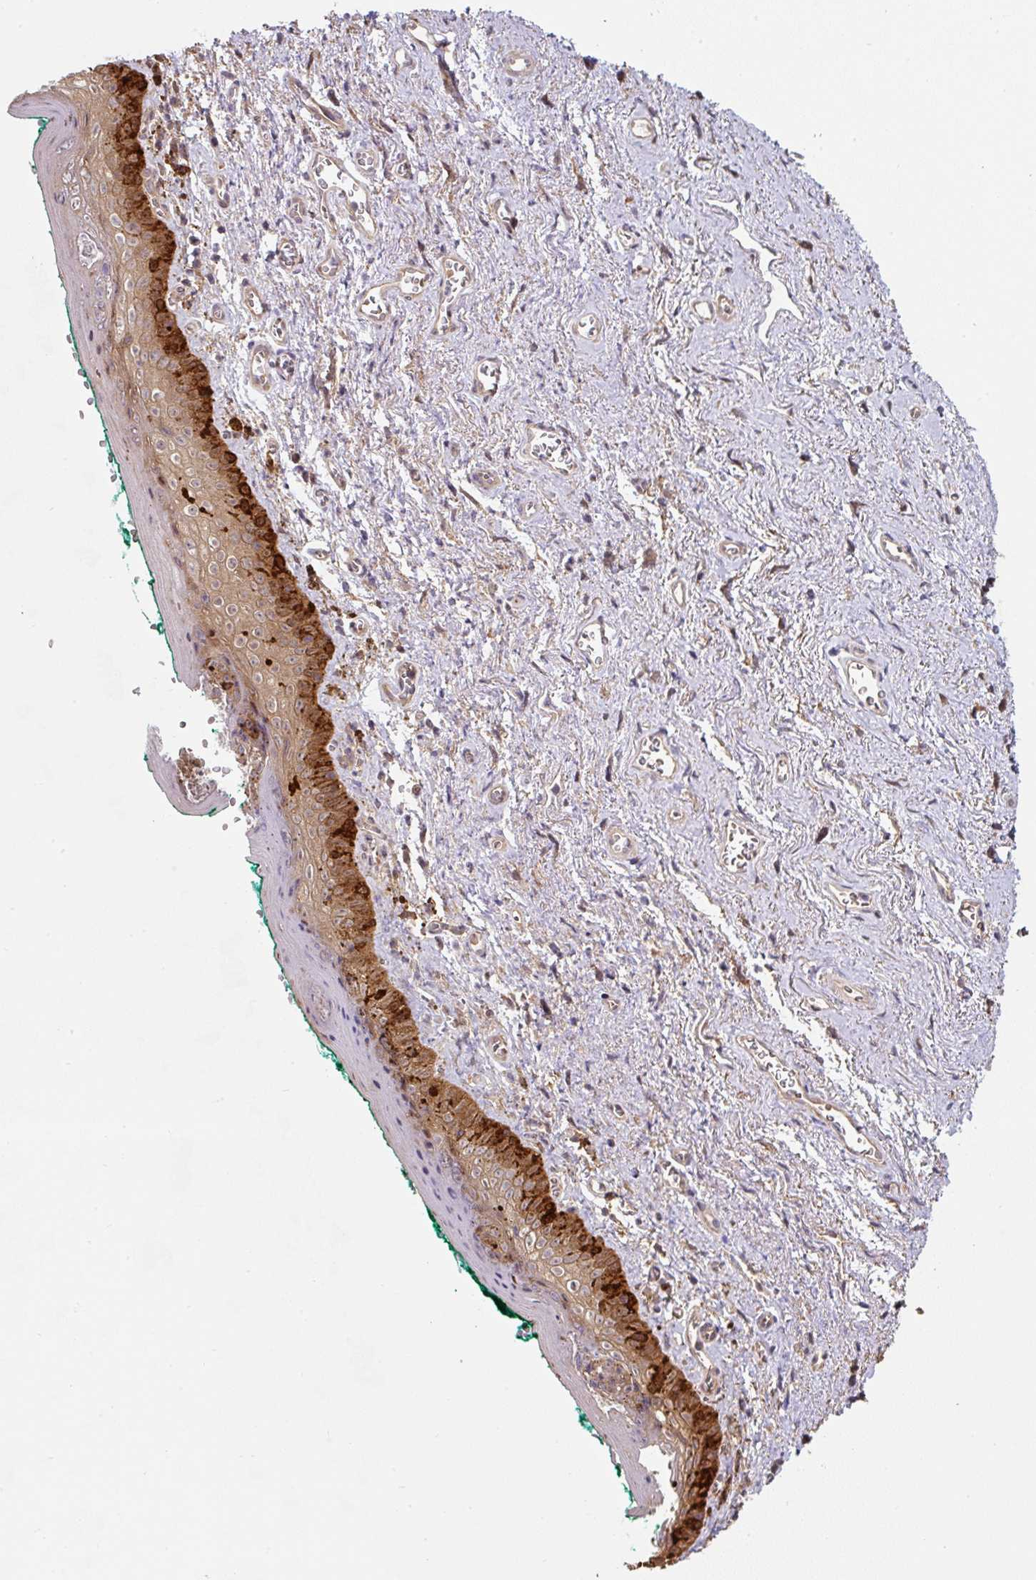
{"staining": {"intensity": "moderate", "quantity": "25%-75%", "location": "cytoplasmic/membranous"}, "tissue": "vagina", "cell_type": "Squamous epithelial cells", "image_type": "normal", "snomed": [{"axis": "morphology", "description": "Normal tissue, NOS"}, {"axis": "topography", "description": "Vulva"}, {"axis": "topography", "description": "Vagina"}, {"axis": "topography", "description": "Peripheral nerve tissue"}], "caption": "A high-resolution photomicrograph shows immunohistochemistry (IHC) staining of unremarkable vagina, which exhibits moderate cytoplasmic/membranous staining in approximately 25%-75% of squamous epithelial cells.", "gene": "ST13", "patient": {"sex": "female", "age": 66}}